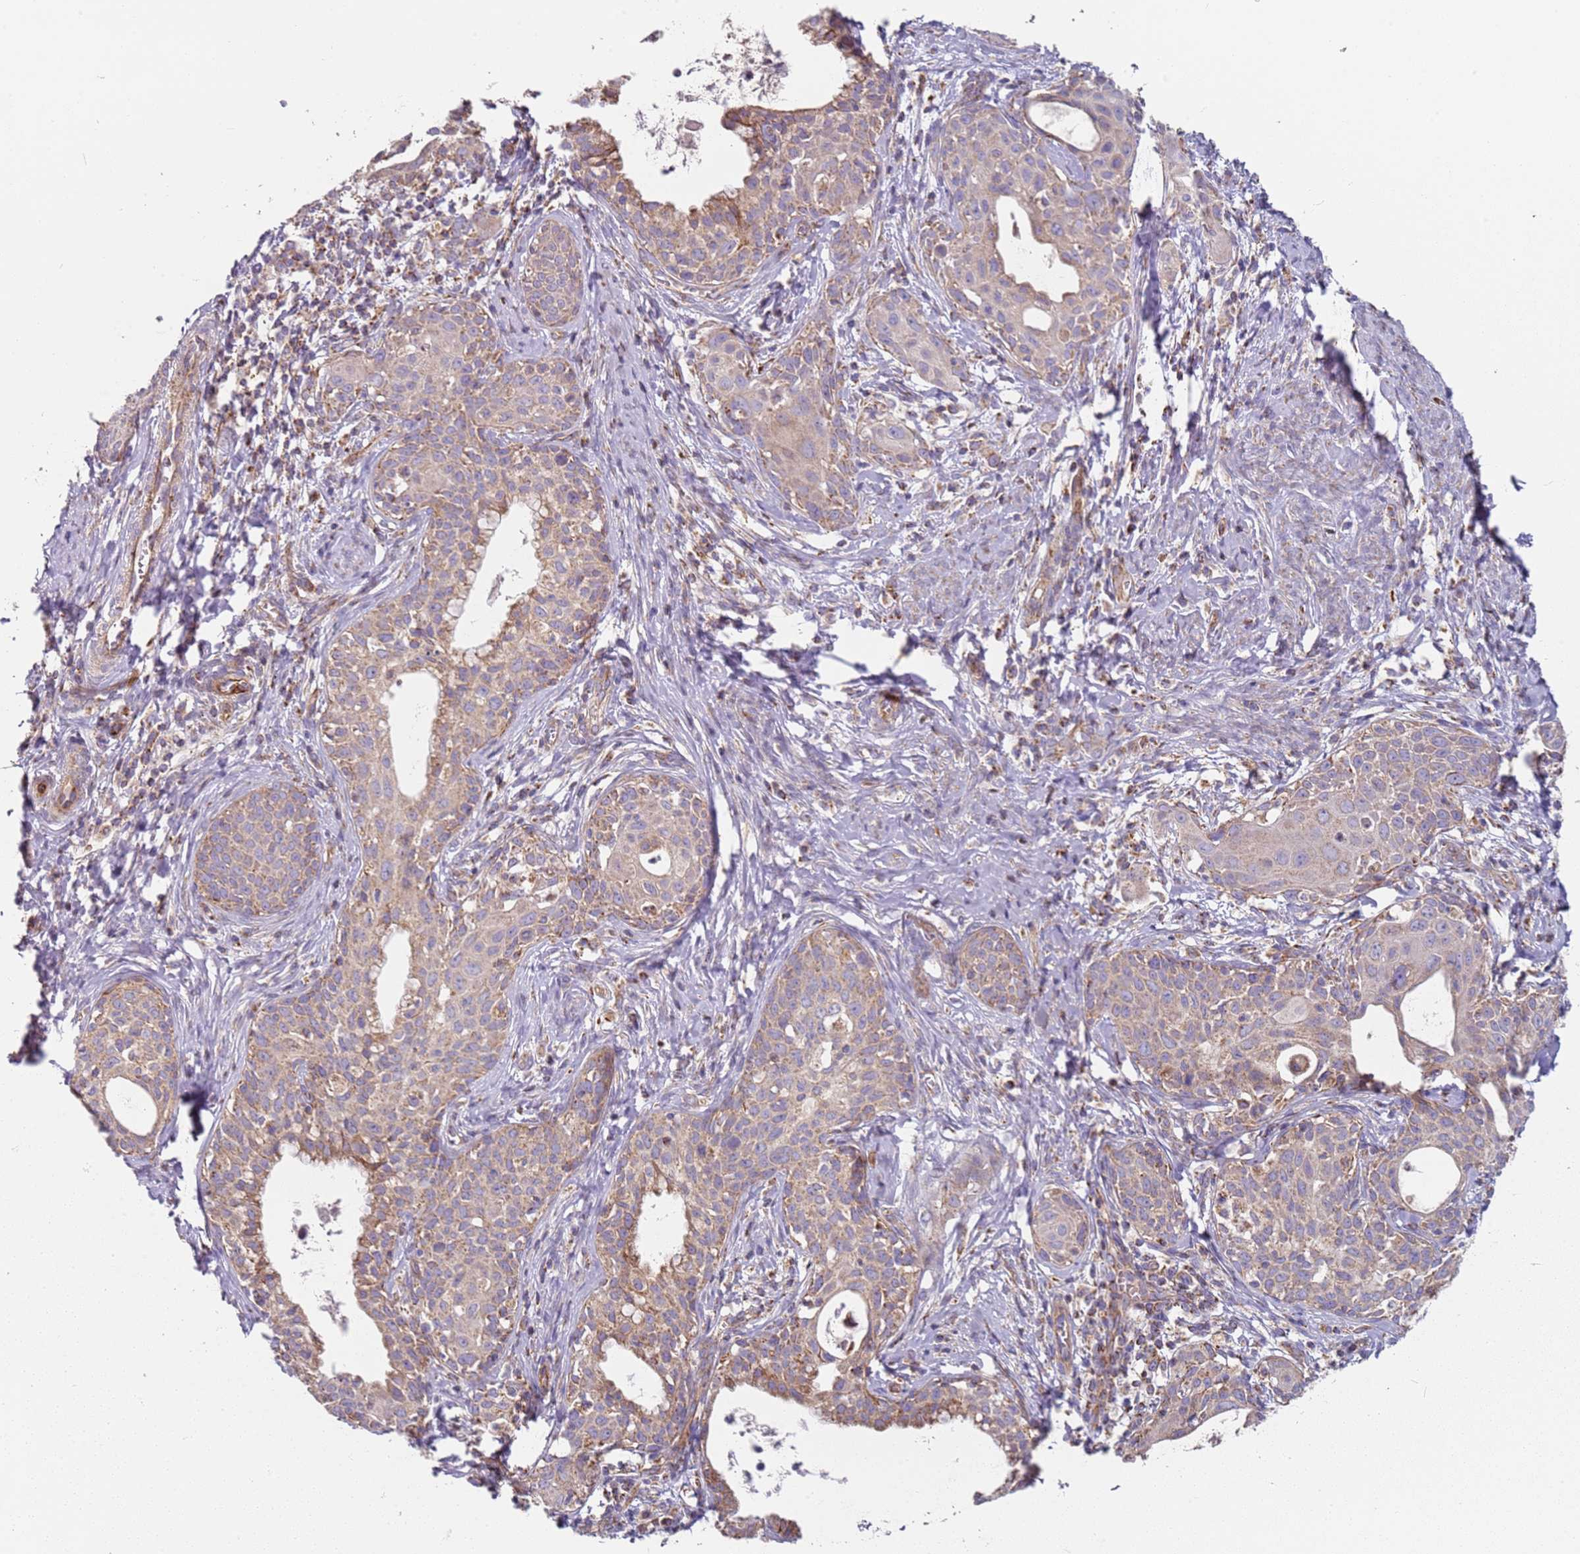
{"staining": {"intensity": "weak", "quantity": ">75%", "location": "cytoplasmic/membranous"}, "tissue": "cervical cancer", "cell_type": "Tumor cells", "image_type": "cancer", "snomed": [{"axis": "morphology", "description": "Squamous cell carcinoma, NOS"}, {"axis": "topography", "description": "Cervix"}], "caption": "Tumor cells display weak cytoplasmic/membranous expression in about >75% of cells in cervical squamous cell carcinoma. Using DAB (3,3'-diaminobenzidine) (brown) and hematoxylin (blue) stains, captured at high magnification using brightfield microscopy.", "gene": "ALS2", "patient": {"sex": "female", "age": 52}}